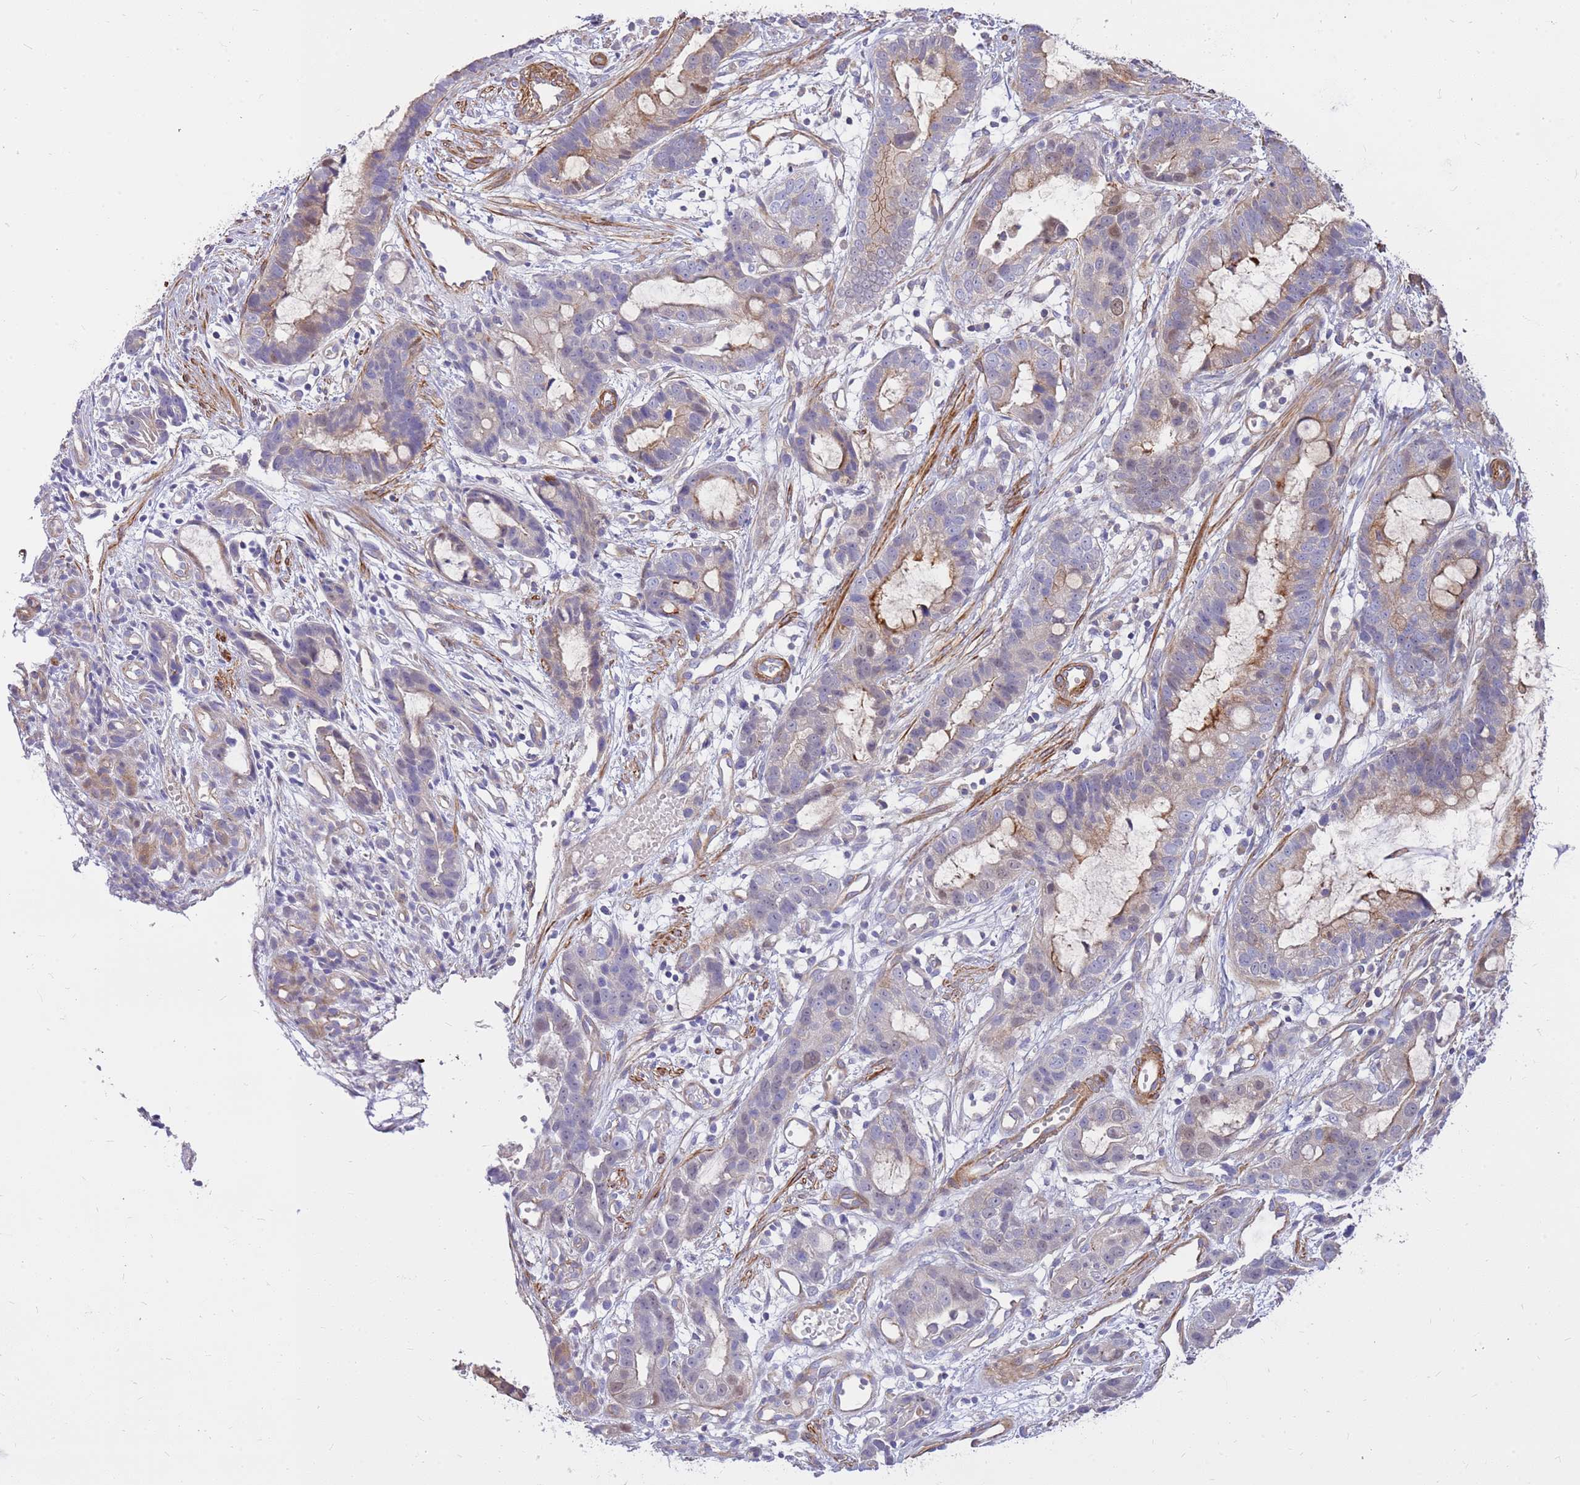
{"staining": {"intensity": "weak", "quantity": "<25%", "location": "cytoplasmic/membranous,nuclear"}, "tissue": "stomach cancer", "cell_type": "Tumor cells", "image_type": "cancer", "snomed": [{"axis": "morphology", "description": "Adenocarcinoma, NOS"}, {"axis": "topography", "description": "Stomach"}], "caption": "IHC photomicrograph of neoplastic tissue: human stomach adenocarcinoma stained with DAB (3,3'-diaminobenzidine) exhibits no significant protein positivity in tumor cells.", "gene": "MVD", "patient": {"sex": "male", "age": 55}}